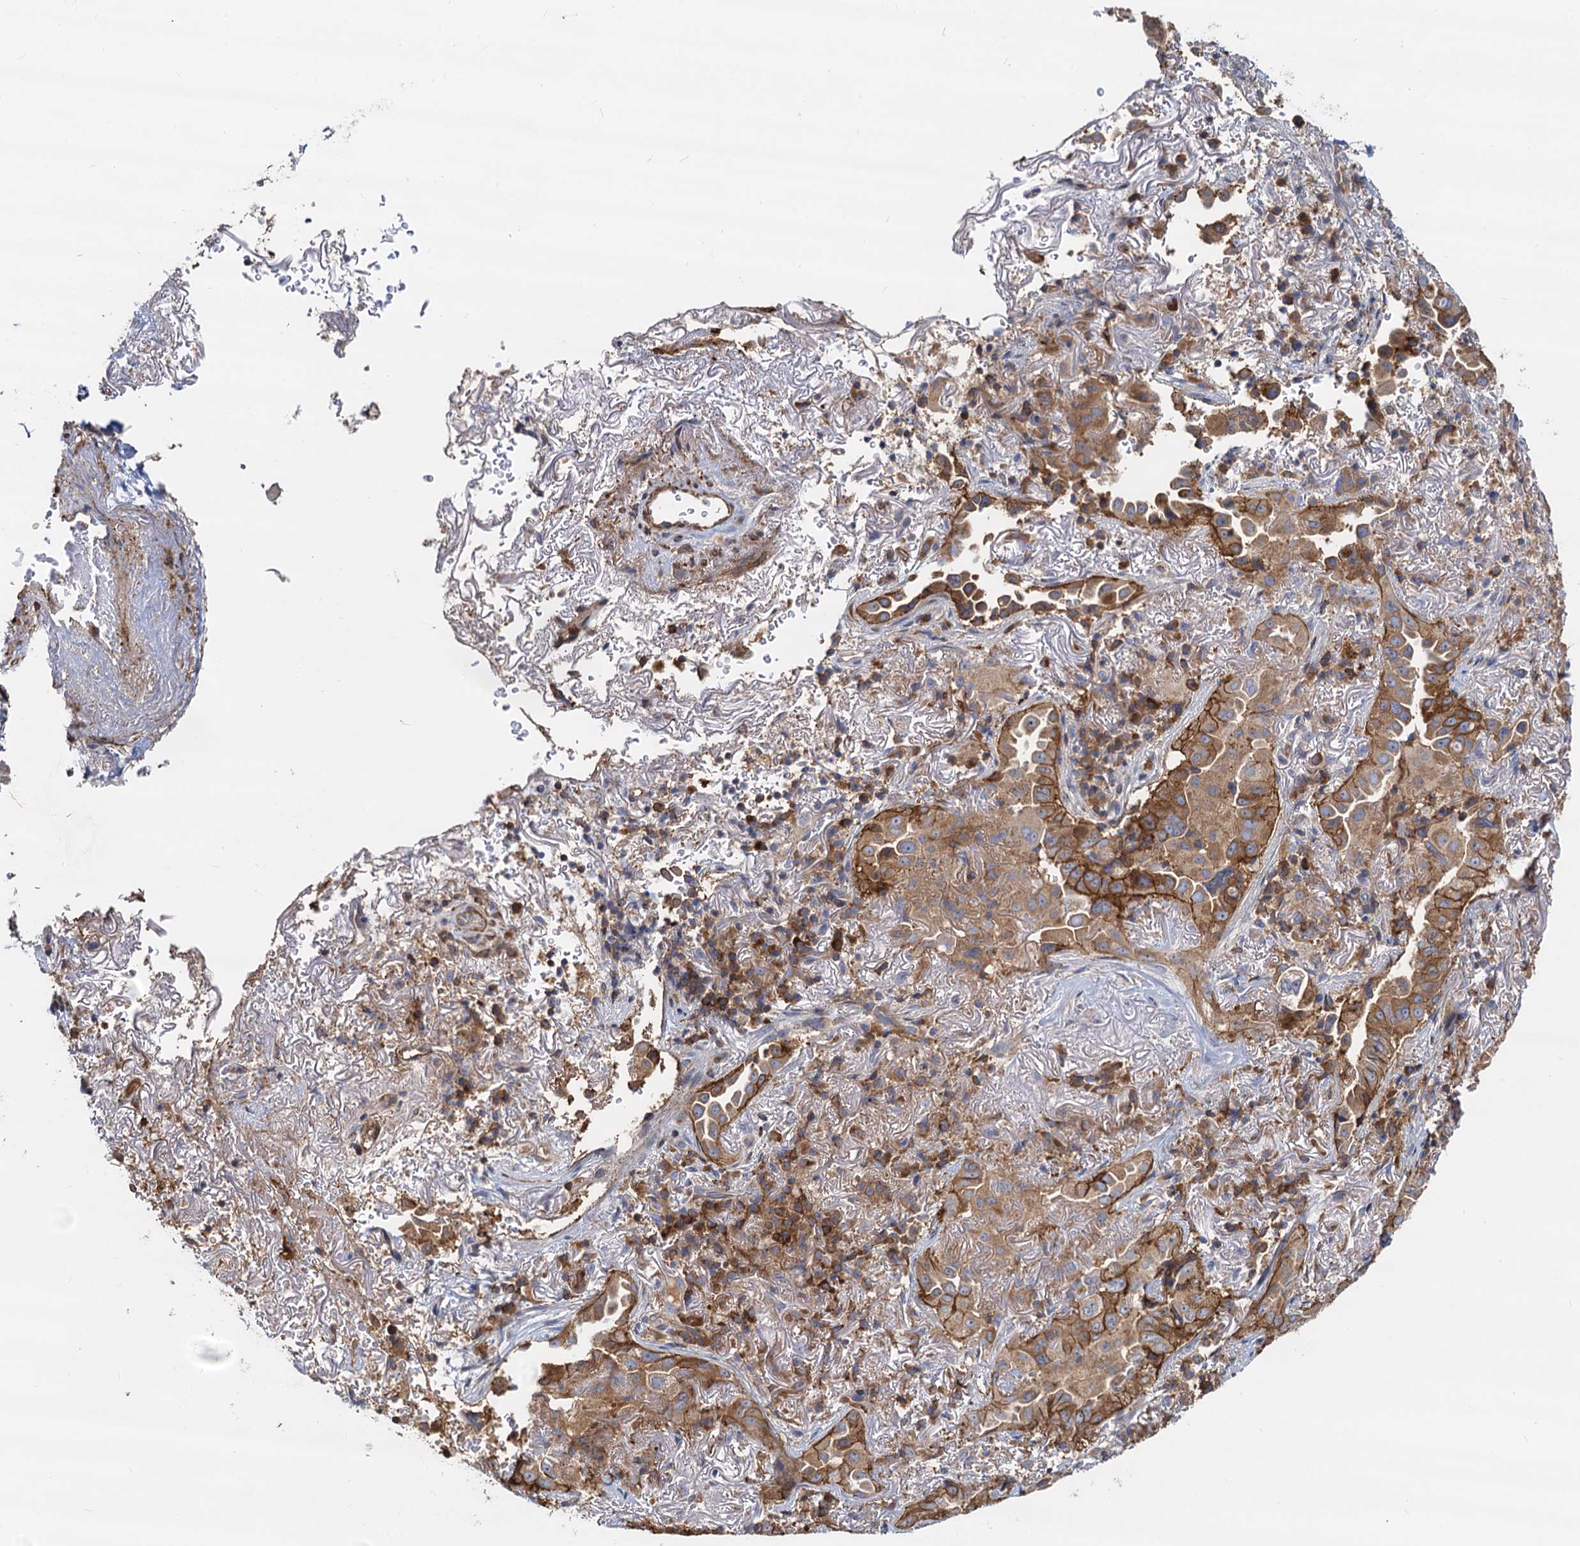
{"staining": {"intensity": "moderate", "quantity": ">75%", "location": "cytoplasmic/membranous"}, "tissue": "lung cancer", "cell_type": "Tumor cells", "image_type": "cancer", "snomed": [{"axis": "morphology", "description": "Adenocarcinoma, NOS"}, {"axis": "topography", "description": "Lung"}], "caption": "DAB (3,3'-diaminobenzidine) immunohistochemical staining of lung adenocarcinoma displays moderate cytoplasmic/membranous protein staining in about >75% of tumor cells.", "gene": "LNX2", "patient": {"sex": "female", "age": 69}}